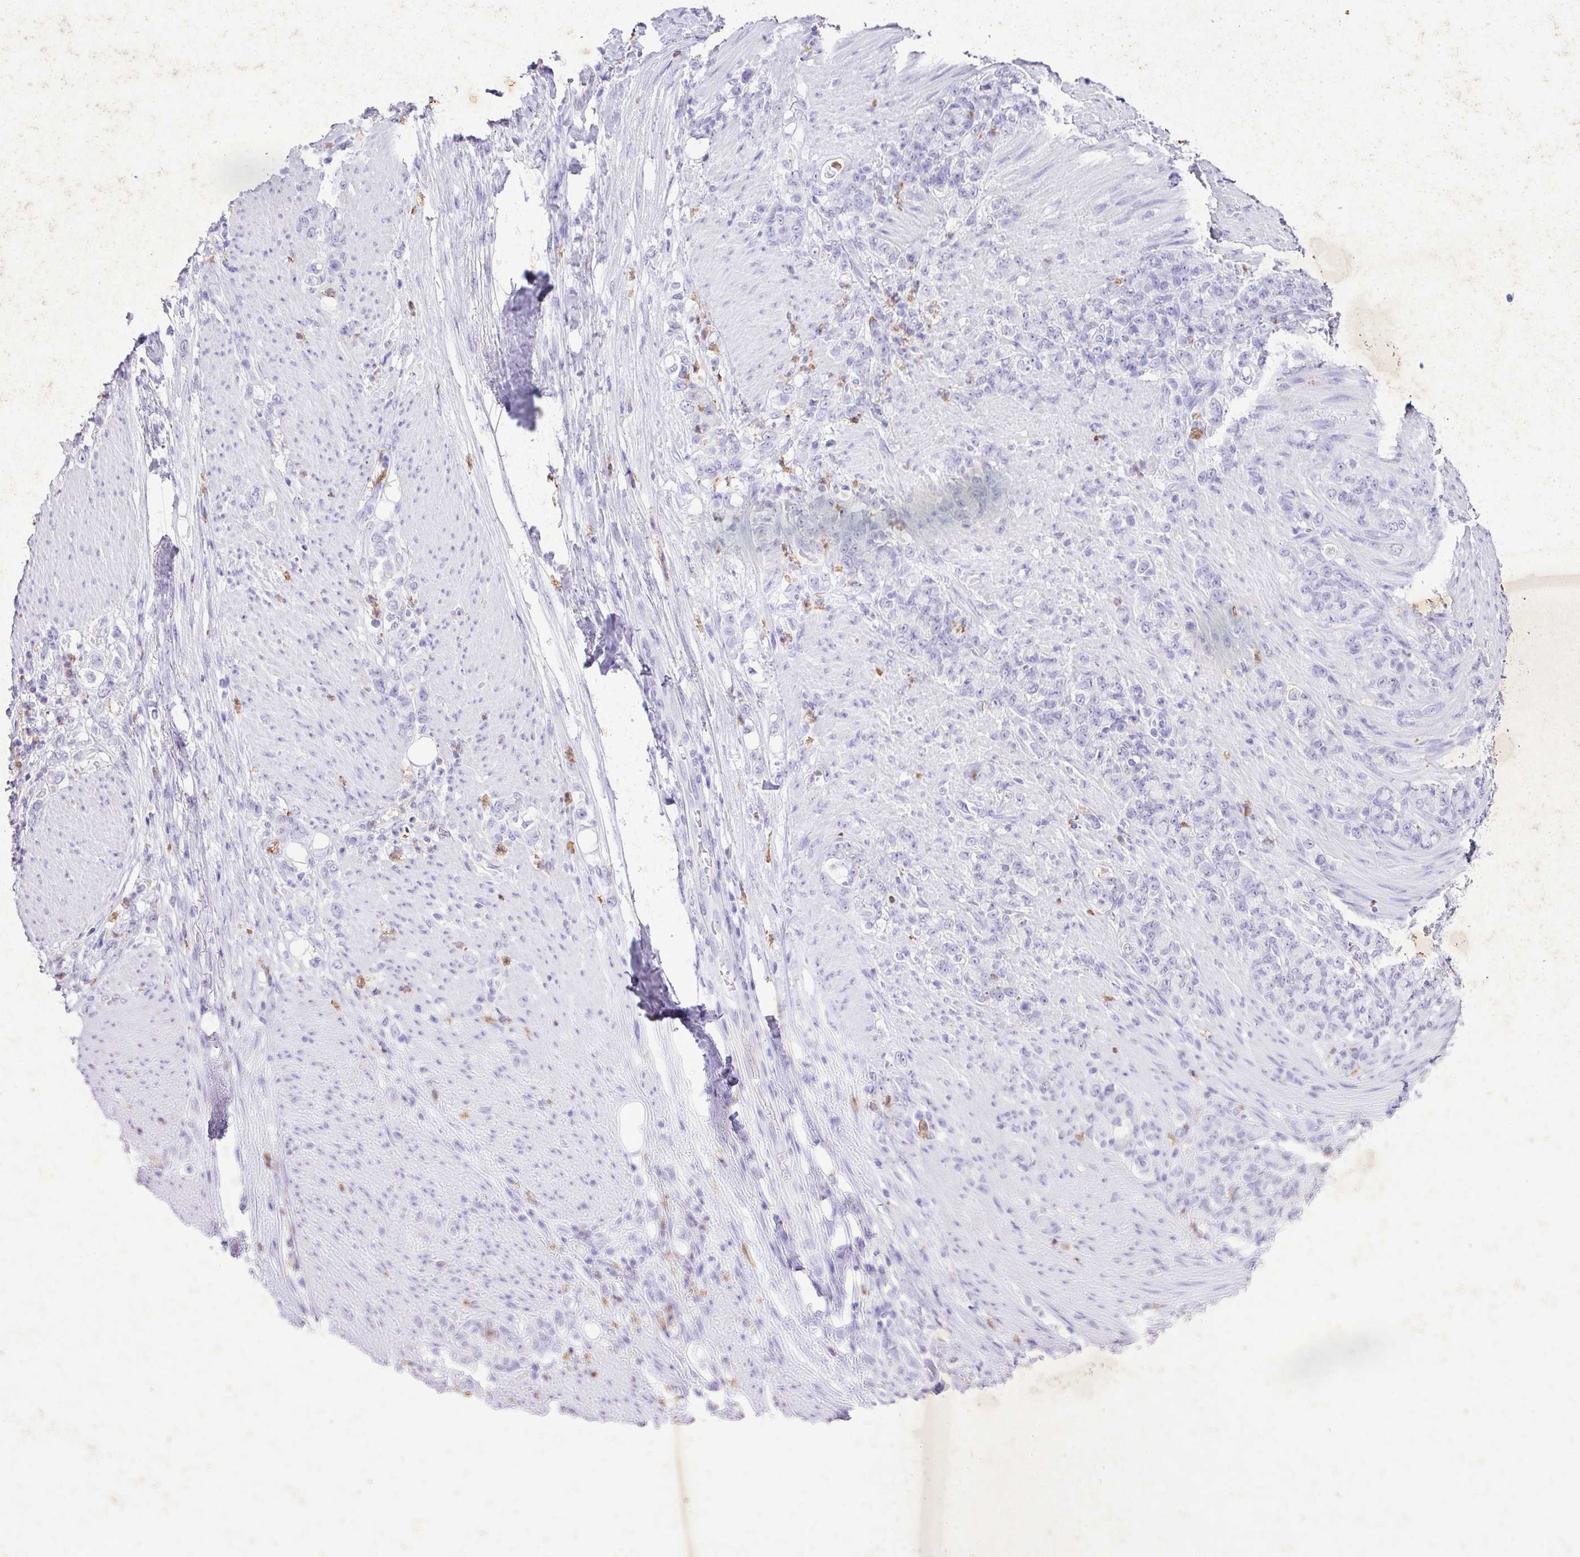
{"staining": {"intensity": "negative", "quantity": "none", "location": "none"}, "tissue": "stomach cancer", "cell_type": "Tumor cells", "image_type": "cancer", "snomed": [{"axis": "morphology", "description": "Adenocarcinoma, NOS"}, {"axis": "topography", "description": "Stomach"}], "caption": "IHC micrograph of stomach adenocarcinoma stained for a protein (brown), which displays no staining in tumor cells.", "gene": "KCNJ11", "patient": {"sex": "female", "age": 79}}